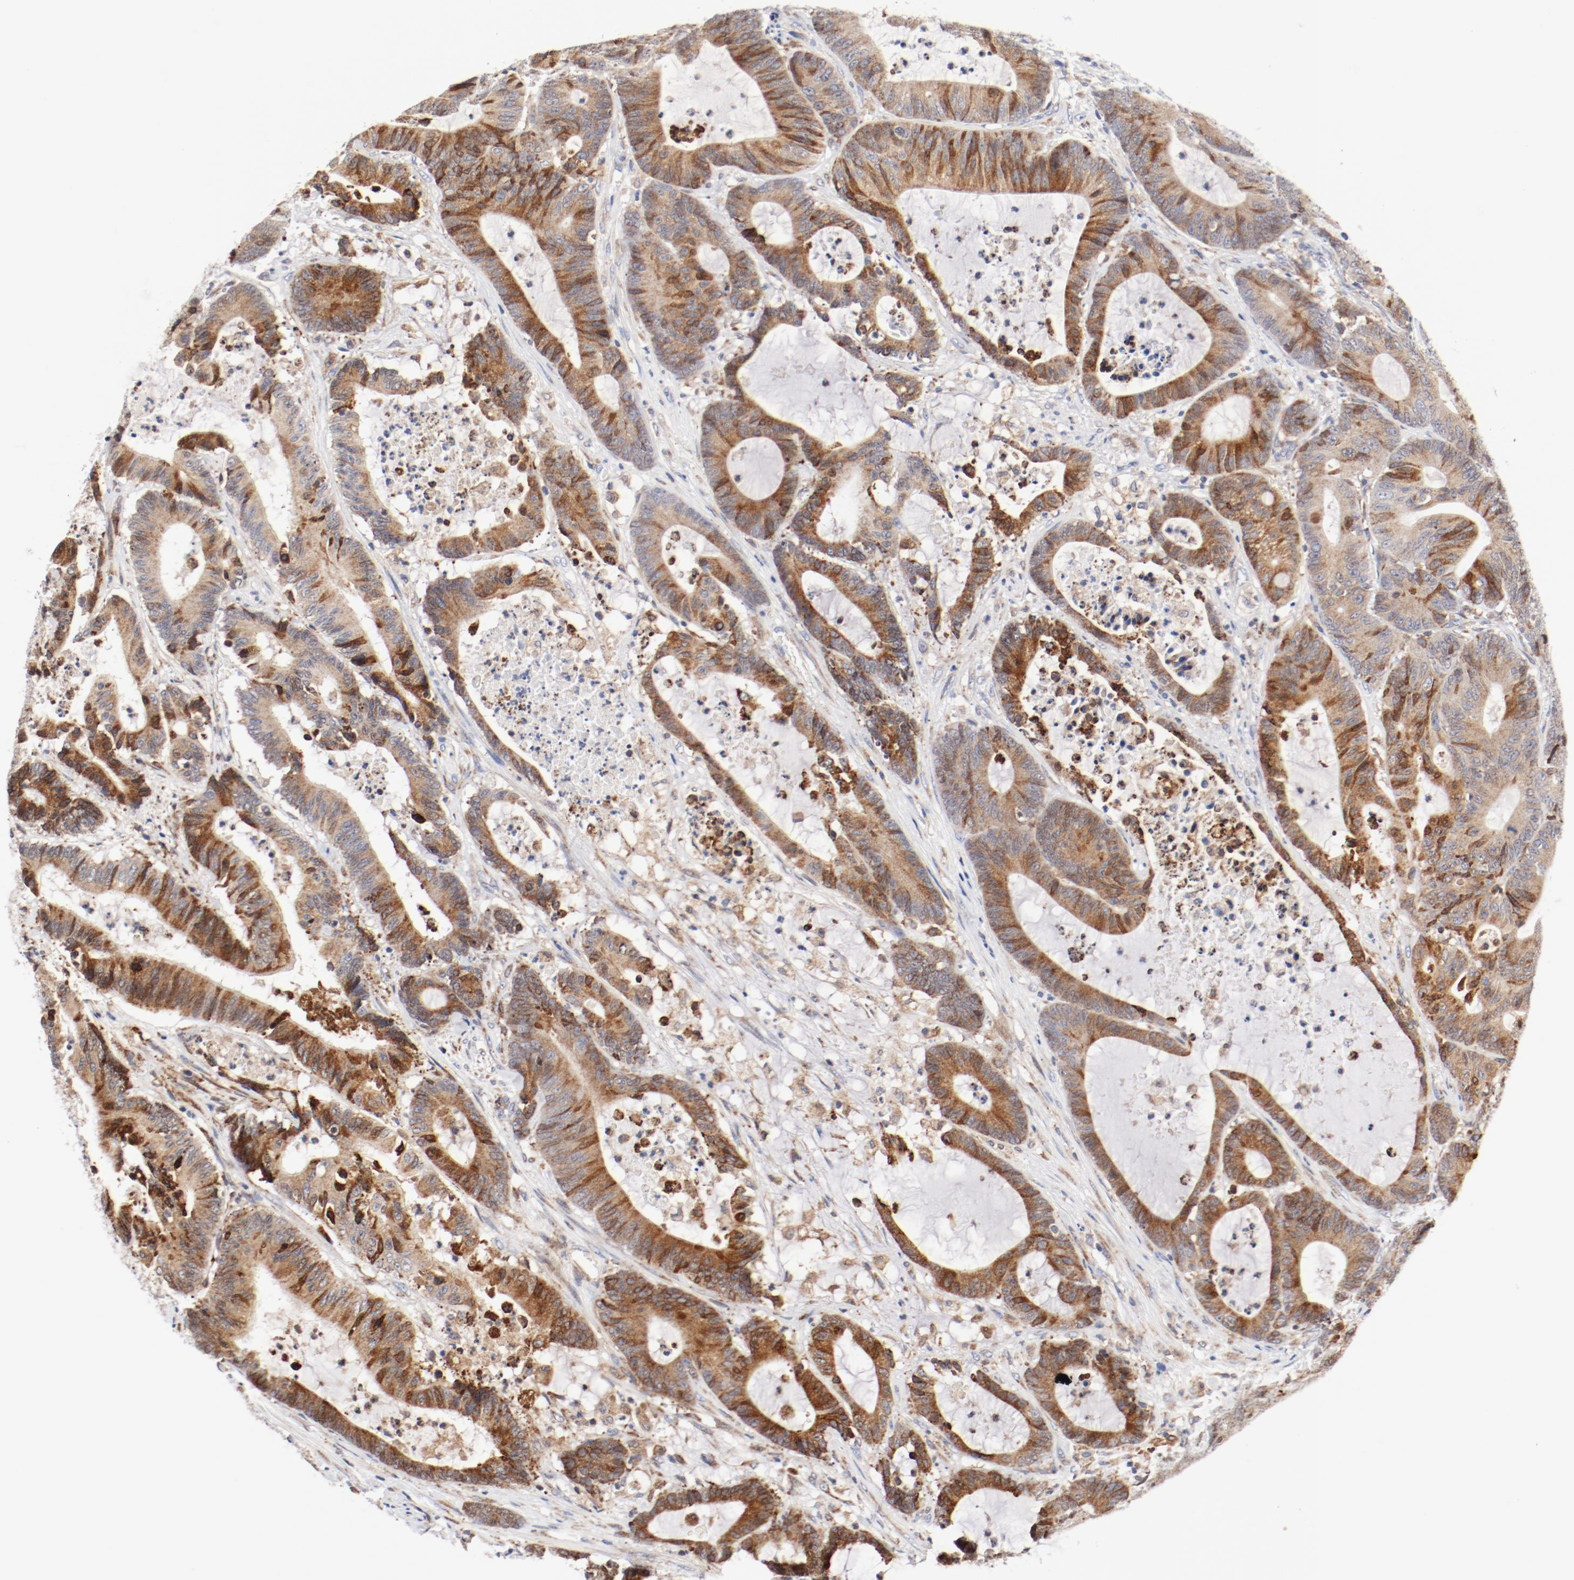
{"staining": {"intensity": "moderate", "quantity": ">75%", "location": "cytoplasmic/membranous"}, "tissue": "colorectal cancer", "cell_type": "Tumor cells", "image_type": "cancer", "snomed": [{"axis": "morphology", "description": "Adenocarcinoma, NOS"}, {"axis": "topography", "description": "Colon"}], "caption": "Tumor cells reveal medium levels of moderate cytoplasmic/membranous positivity in about >75% of cells in human colorectal adenocarcinoma. Nuclei are stained in blue.", "gene": "PDPK1", "patient": {"sex": "female", "age": 84}}